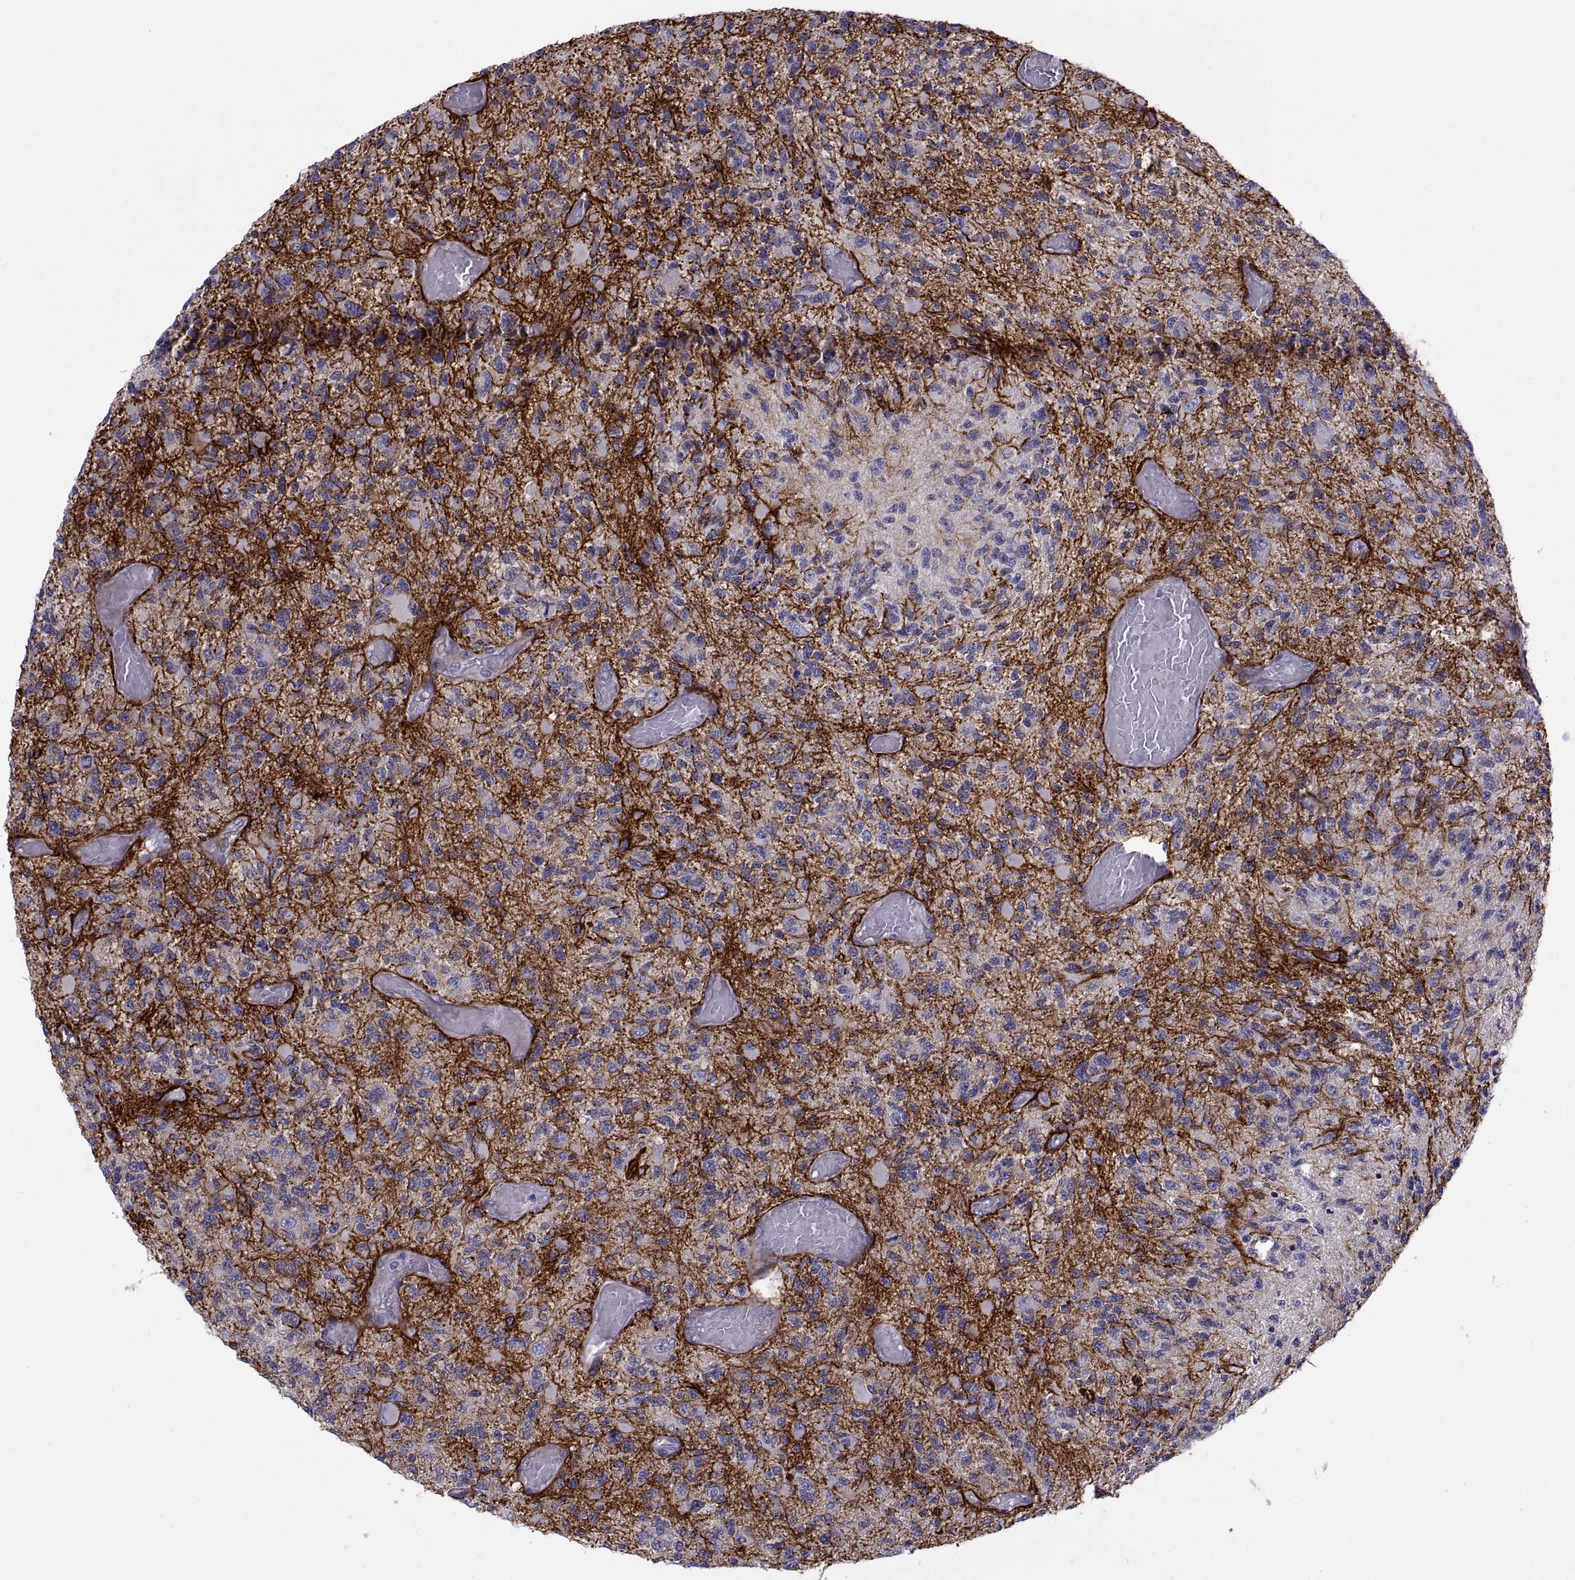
{"staining": {"intensity": "negative", "quantity": "none", "location": "none"}, "tissue": "glioma", "cell_type": "Tumor cells", "image_type": "cancer", "snomed": [{"axis": "morphology", "description": "Glioma, malignant, High grade"}, {"axis": "topography", "description": "Brain"}], "caption": "This is an immunohistochemistry (IHC) image of human glioma. There is no positivity in tumor cells.", "gene": "TMEM158", "patient": {"sex": "female", "age": 63}}